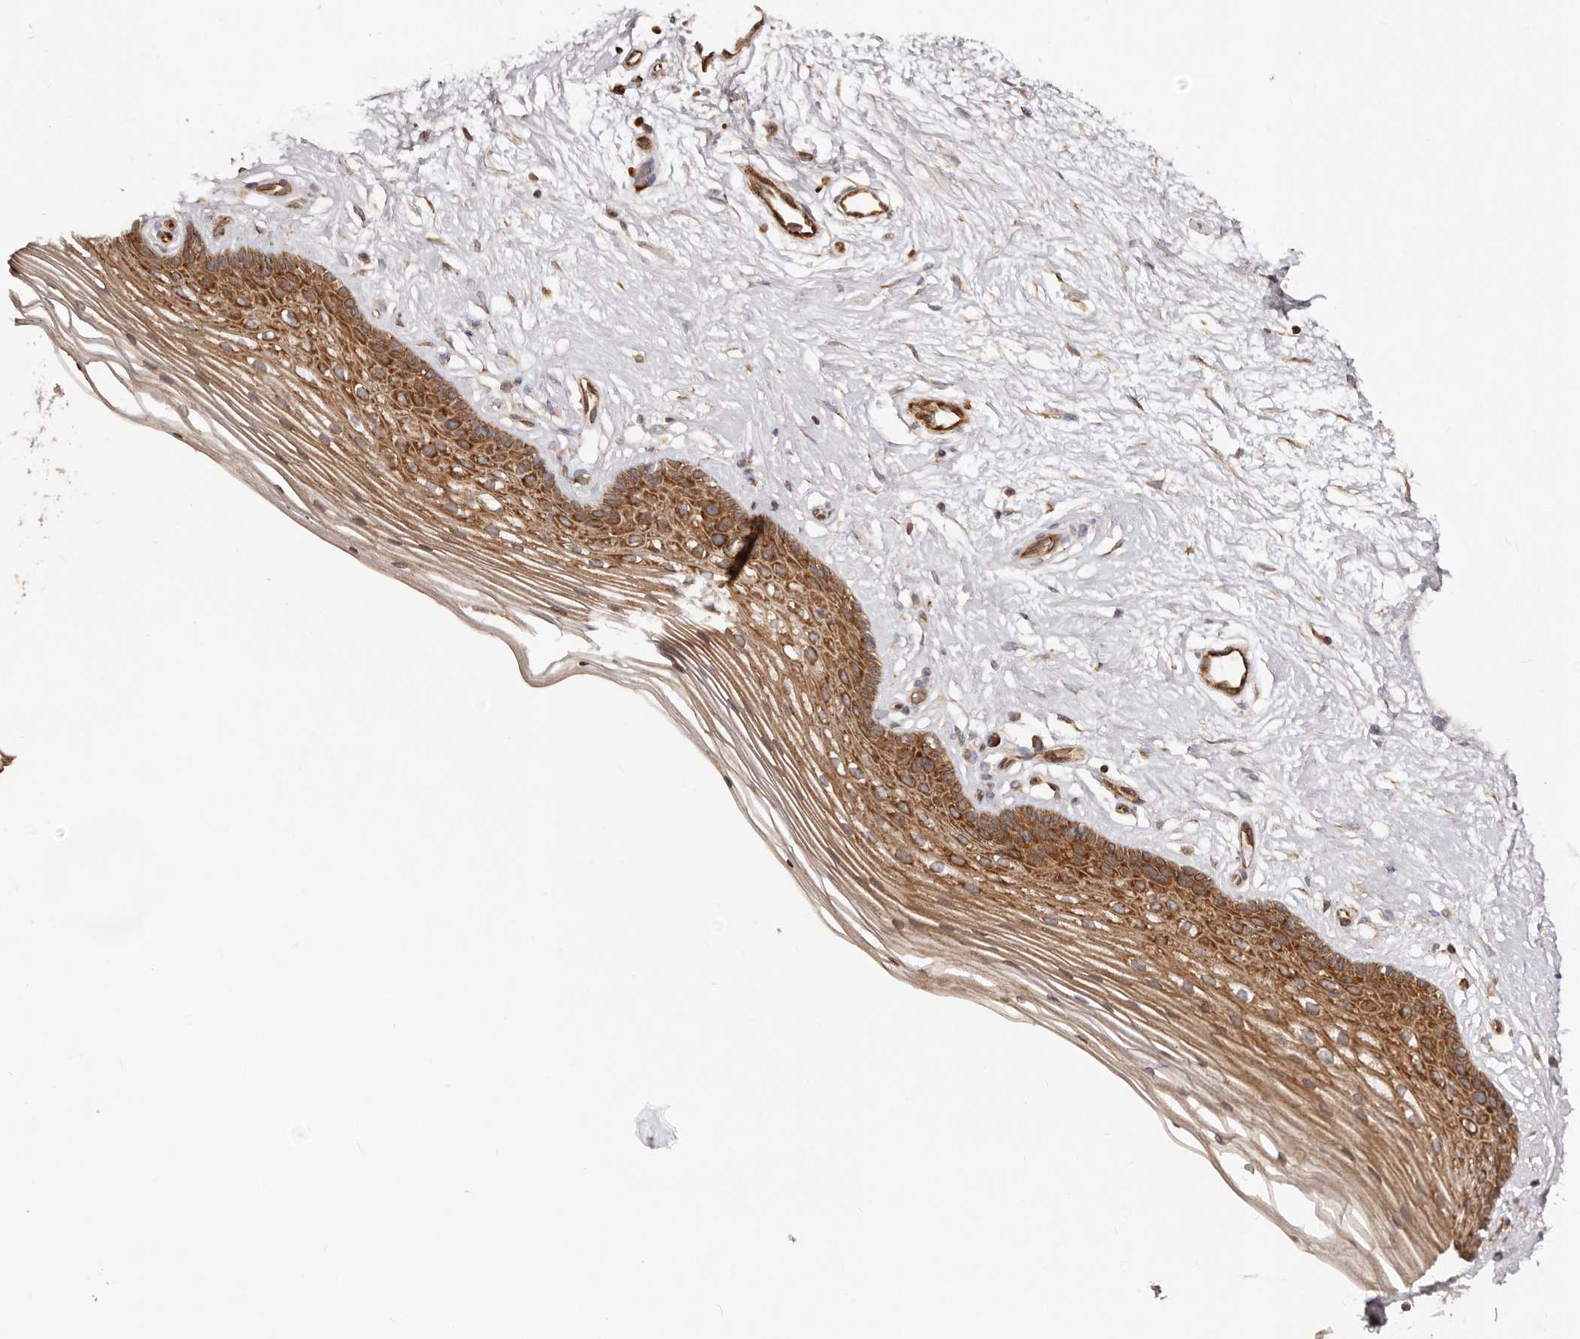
{"staining": {"intensity": "strong", "quantity": "25%-75%", "location": "cytoplasmic/membranous"}, "tissue": "vagina", "cell_type": "Squamous epithelial cells", "image_type": "normal", "snomed": [{"axis": "morphology", "description": "Normal tissue, NOS"}, {"axis": "topography", "description": "Vagina"}], "caption": "Immunohistochemical staining of normal human vagina exhibits strong cytoplasmic/membranous protein expression in approximately 25%-75% of squamous epithelial cells. (Stains: DAB (3,3'-diaminobenzidine) in brown, nuclei in blue, Microscopy: brightfield microscopy at high magnification).", "gene": "RPS6", "patient": {"sex": "female", "age": 46}}